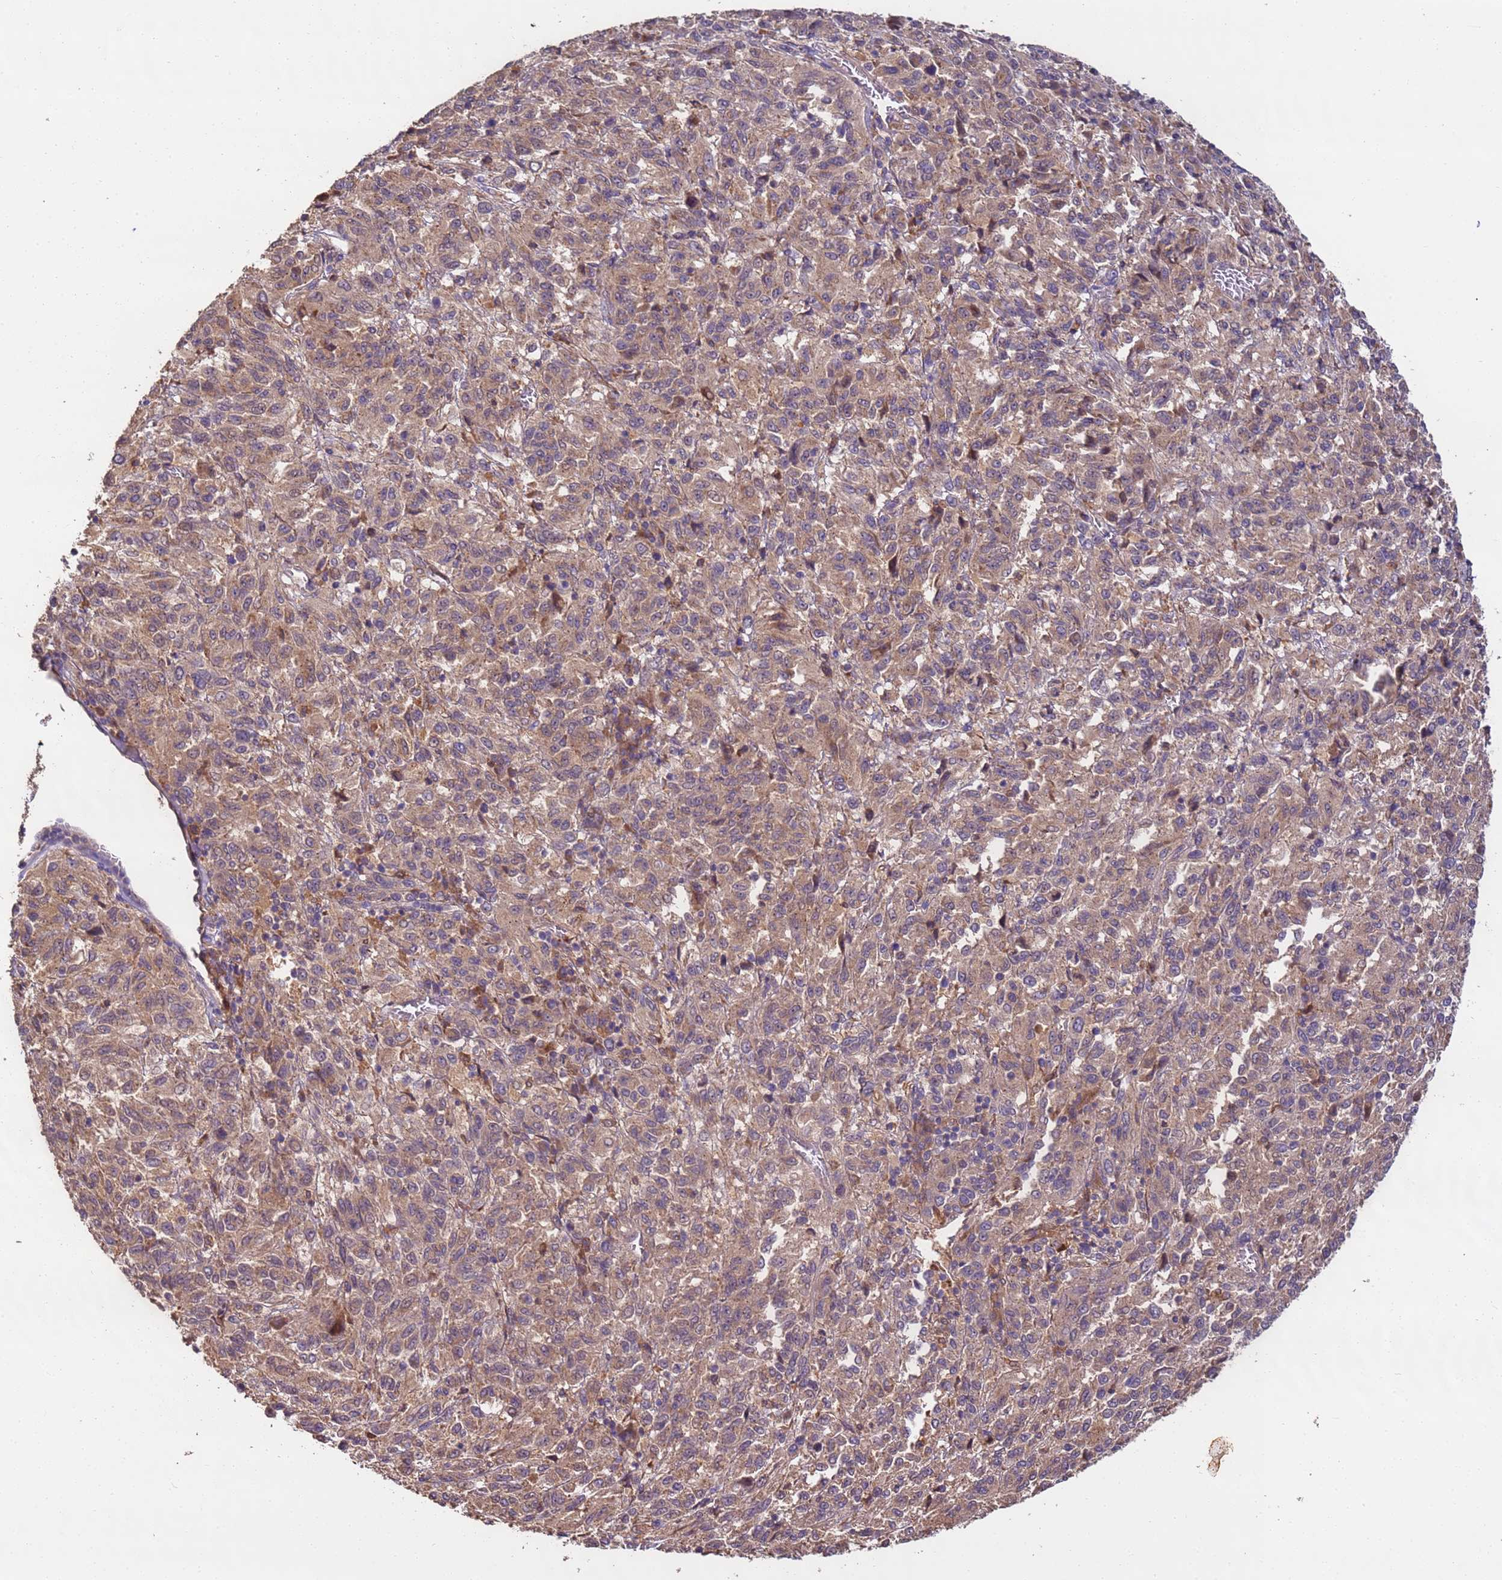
{"staining": {"intensity": "weak", "quantity": ">75%", "location": "cytoplasmic/membranous"}, "tissue": "melanoma", "cell_type": "Tumor cells", "image_type": "cancer", "snomed": [{"axis": "morphology", "description": "Malignant melanoma, Metastatic site"}, {"axis": "topography", "description": "Lung"}], "caption": "About >75% of tumor cells in human melanoma reveal weak cytoplasmic/membranous protein staining as visualized by brown immunohistochemical staining.", "gene": "TIGAR", "patient": {"sex": "male", "age": 64}}